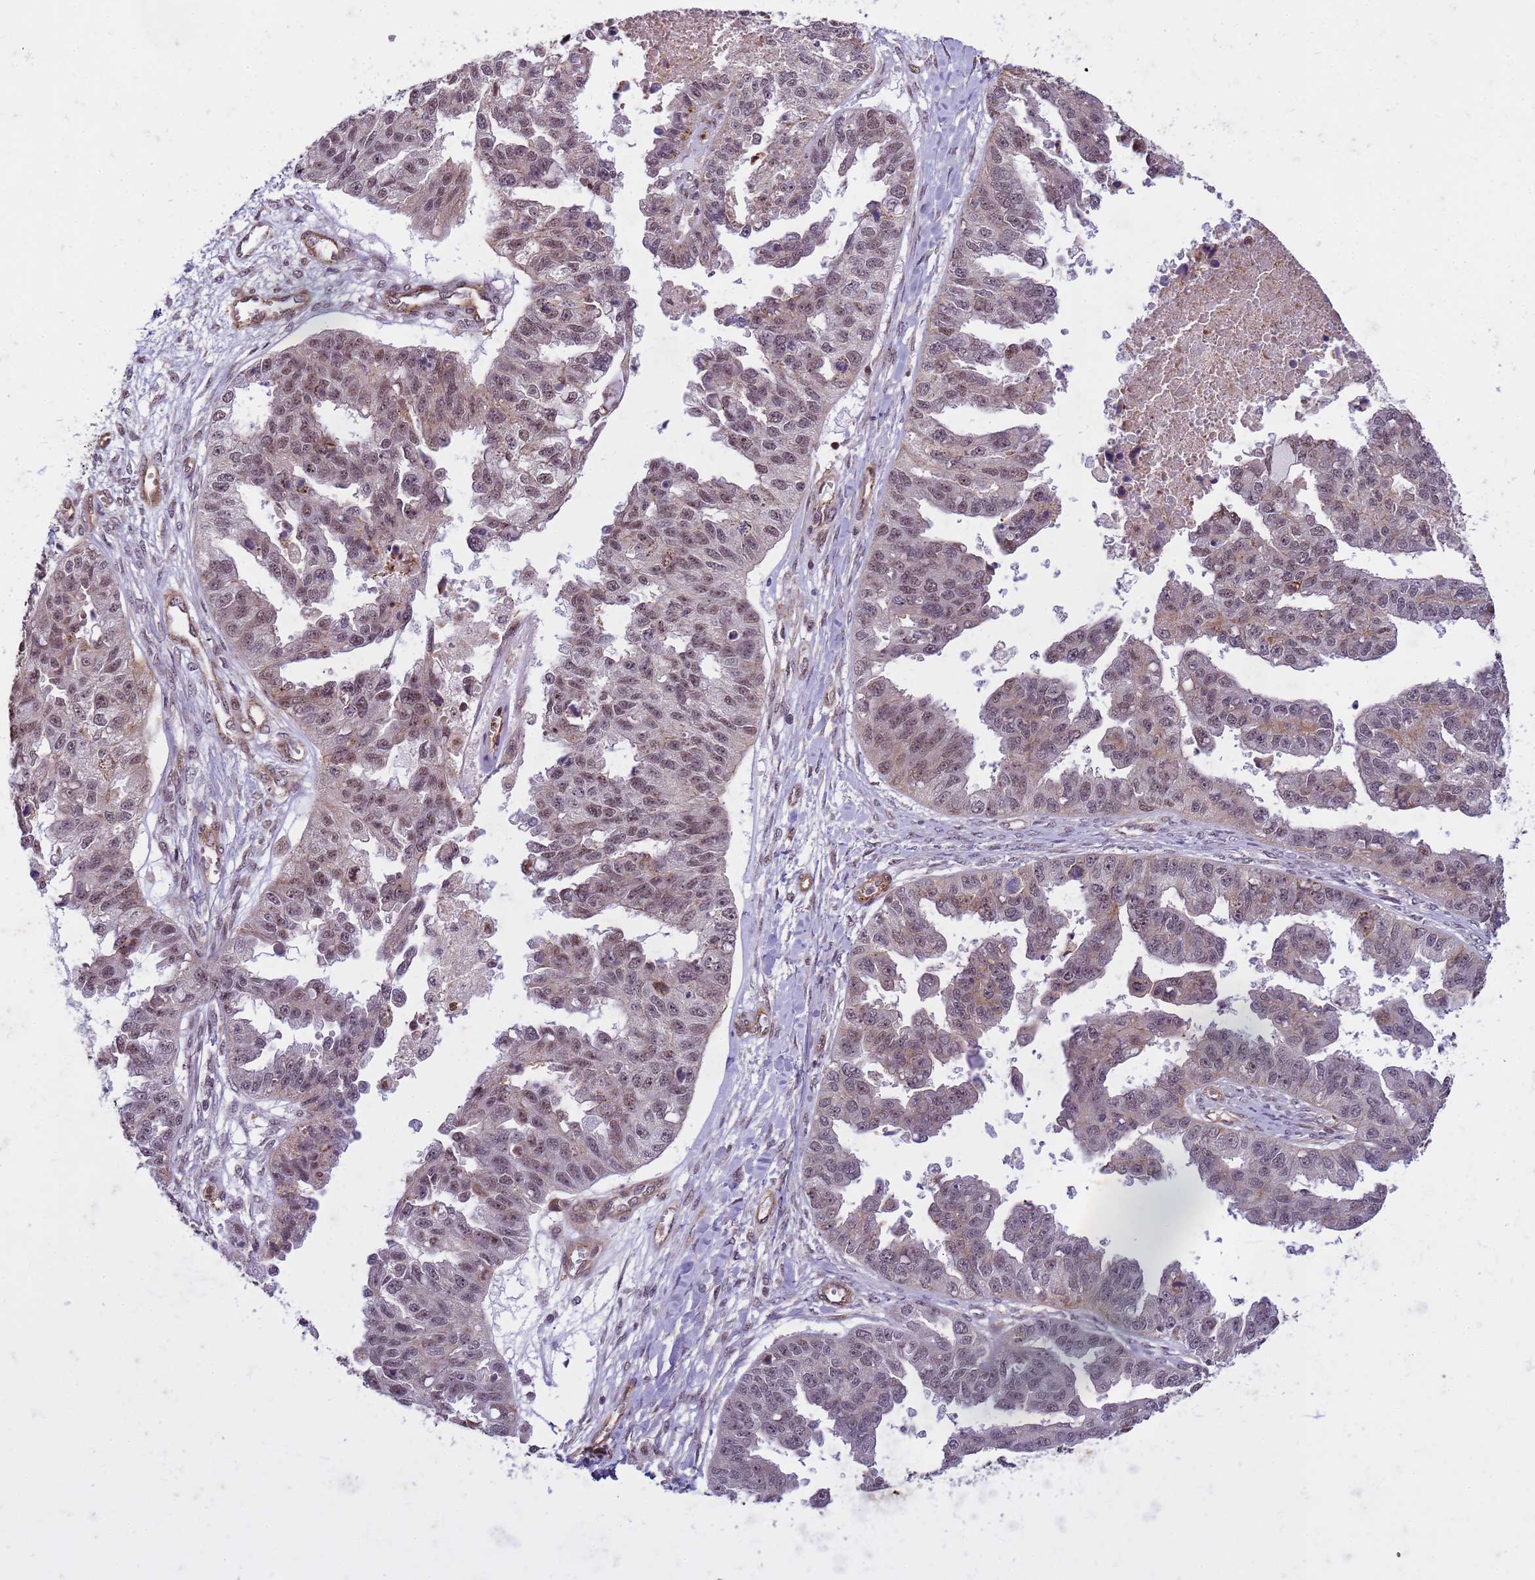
{"staining": {"intensity": "weak", "quantity": "25%-75%", "location": "nuclear"}, "tissue": "ovarian cancer", "cell_type": "Tumor cells", "image_type": "cancer", "snomed": [{"axis": "morphology", "description": "Cystadenocarcinoma, serous, NOS"}, {"axis": "topography", "description": "Ovary"}], "caption": "Tumor cells display low levels of weak nuclear expression in approximately 25%-75% of cells in ovarian serous cystadenocarcinoma.", "gene": "EMC2", "patient": {"sex": "female", "age": 58}}